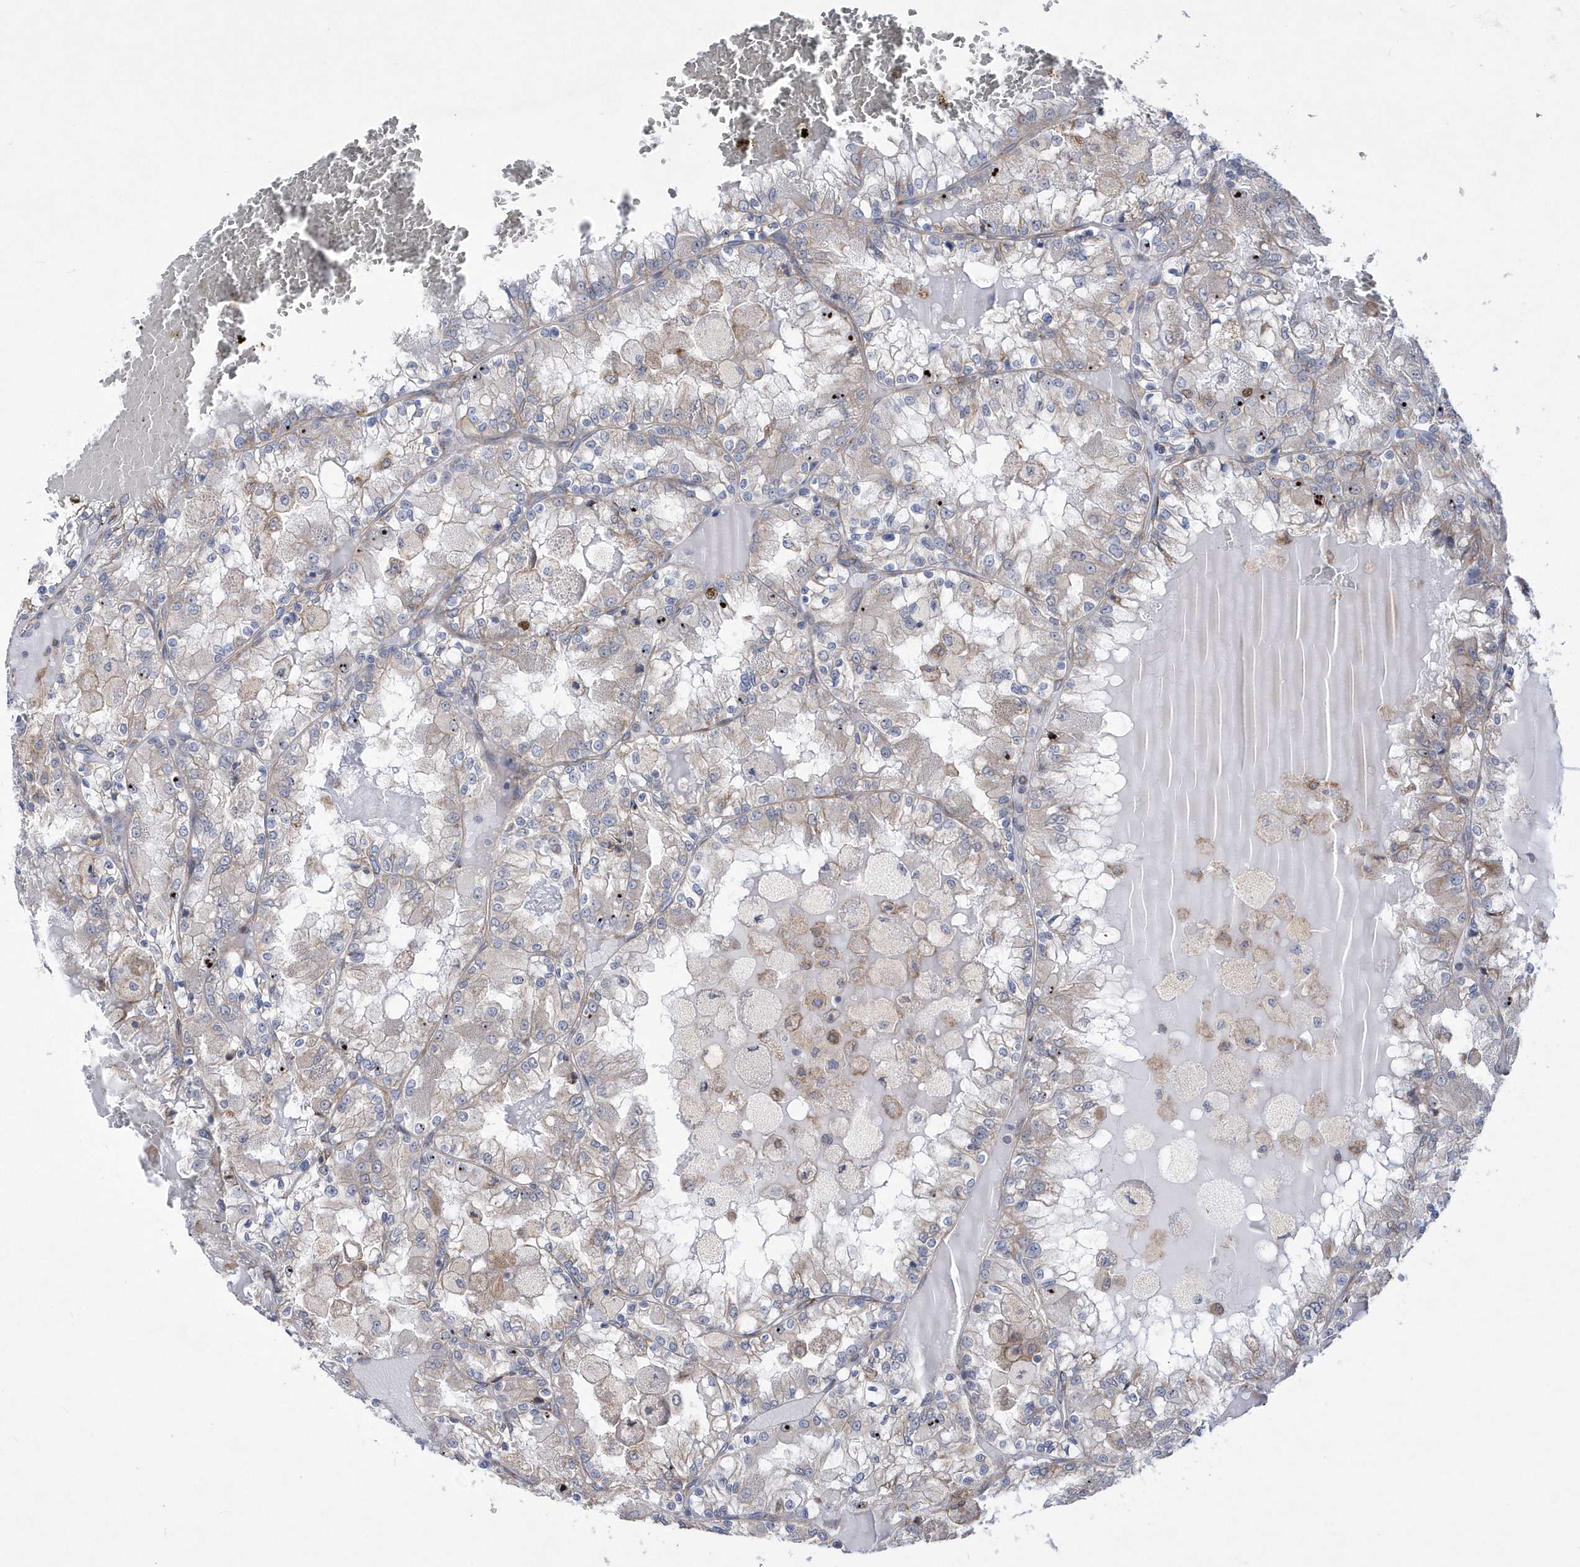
{"staining": {"intensity": "negative", "quantity": "none", "location": "none"}, "tissue": "renal cancer", "cell_type": "Tumor cells", "image_type": "cancer", "snomed": [{"axis": "morphology", "description": "Adenocarcinoma, NOS"}, {"axis": "topography", "description": "Kidney"}], "caption": "DAB (3,3'-diaminobenzidine) immunohistochemical staining of renal adenocarcinoma exhibits no significant expression in tumor cells. (Brightfield microscopy of DAB (3,3'-diaminobenzidine) immunohistochemistry (IHC) at high magnification).", "gene": "MED31", "patient": {"sex": "female", "age": 56}}